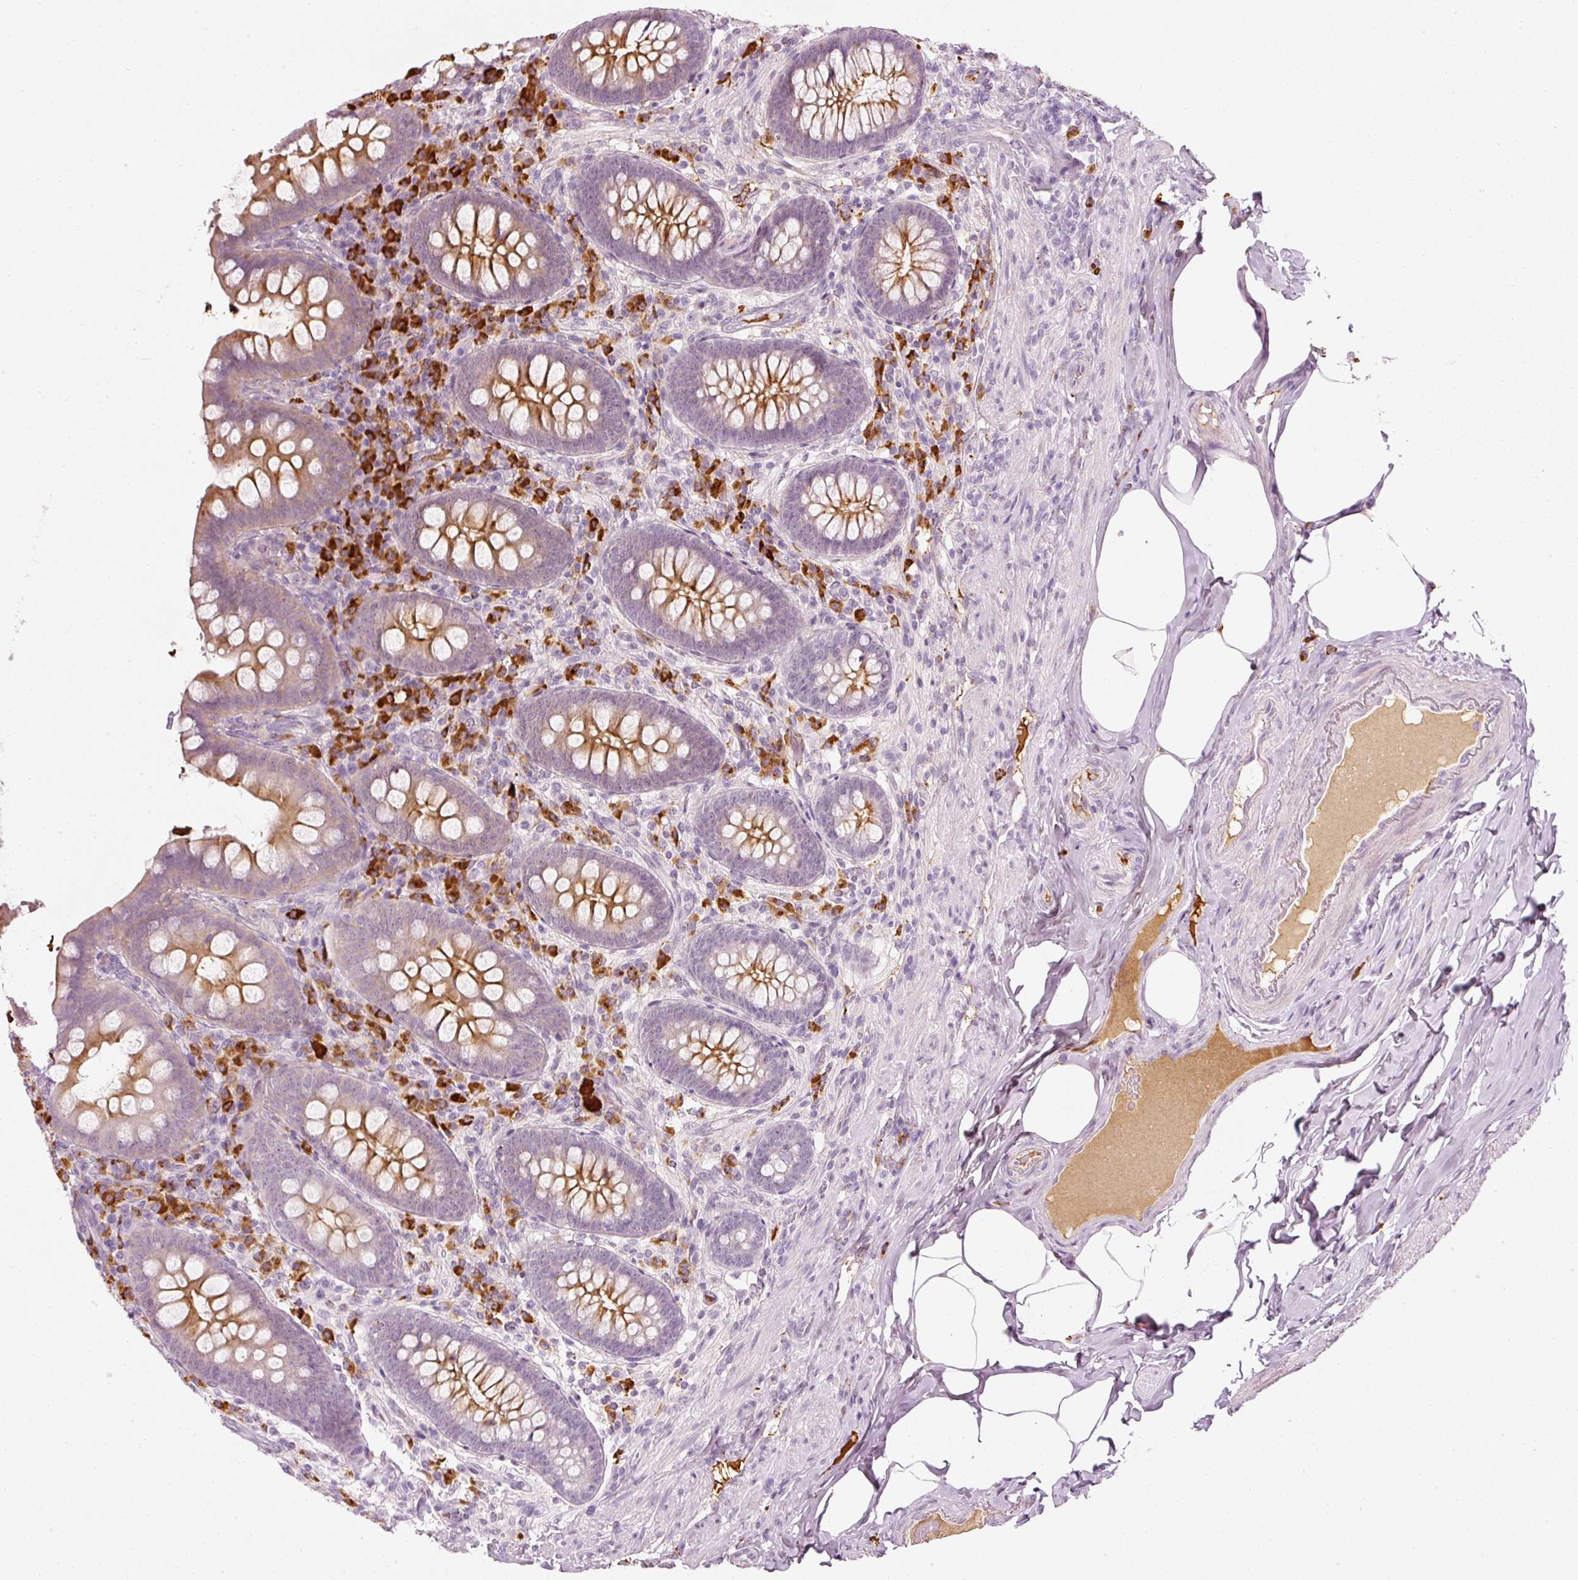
{"staining": {"intensity": "moderate", "quantity": "25%-75%", "location": "cytoplasmic/membranous"}, "tissue": "appendix", "cell_type": "Glandular cells", "image_type": "normal", "snomed": [{"axis": "morphology", "description": "Normal tissue, NOS"}, {"axis": "topography", "description": "Appendix"}], "caption": "Immunohistochemistry image of unremarkable appendix: human appendix stained using immunohistochemistry (IHC) demonstrates medium levels of moderate protein expression localized specifically in the cytoplasmic/membranous of glandular cells, appearing as a cytoplasmic/membranous brown color.", "gene": "VCAM1", "patient": {"sex": "male", "age": 71}}